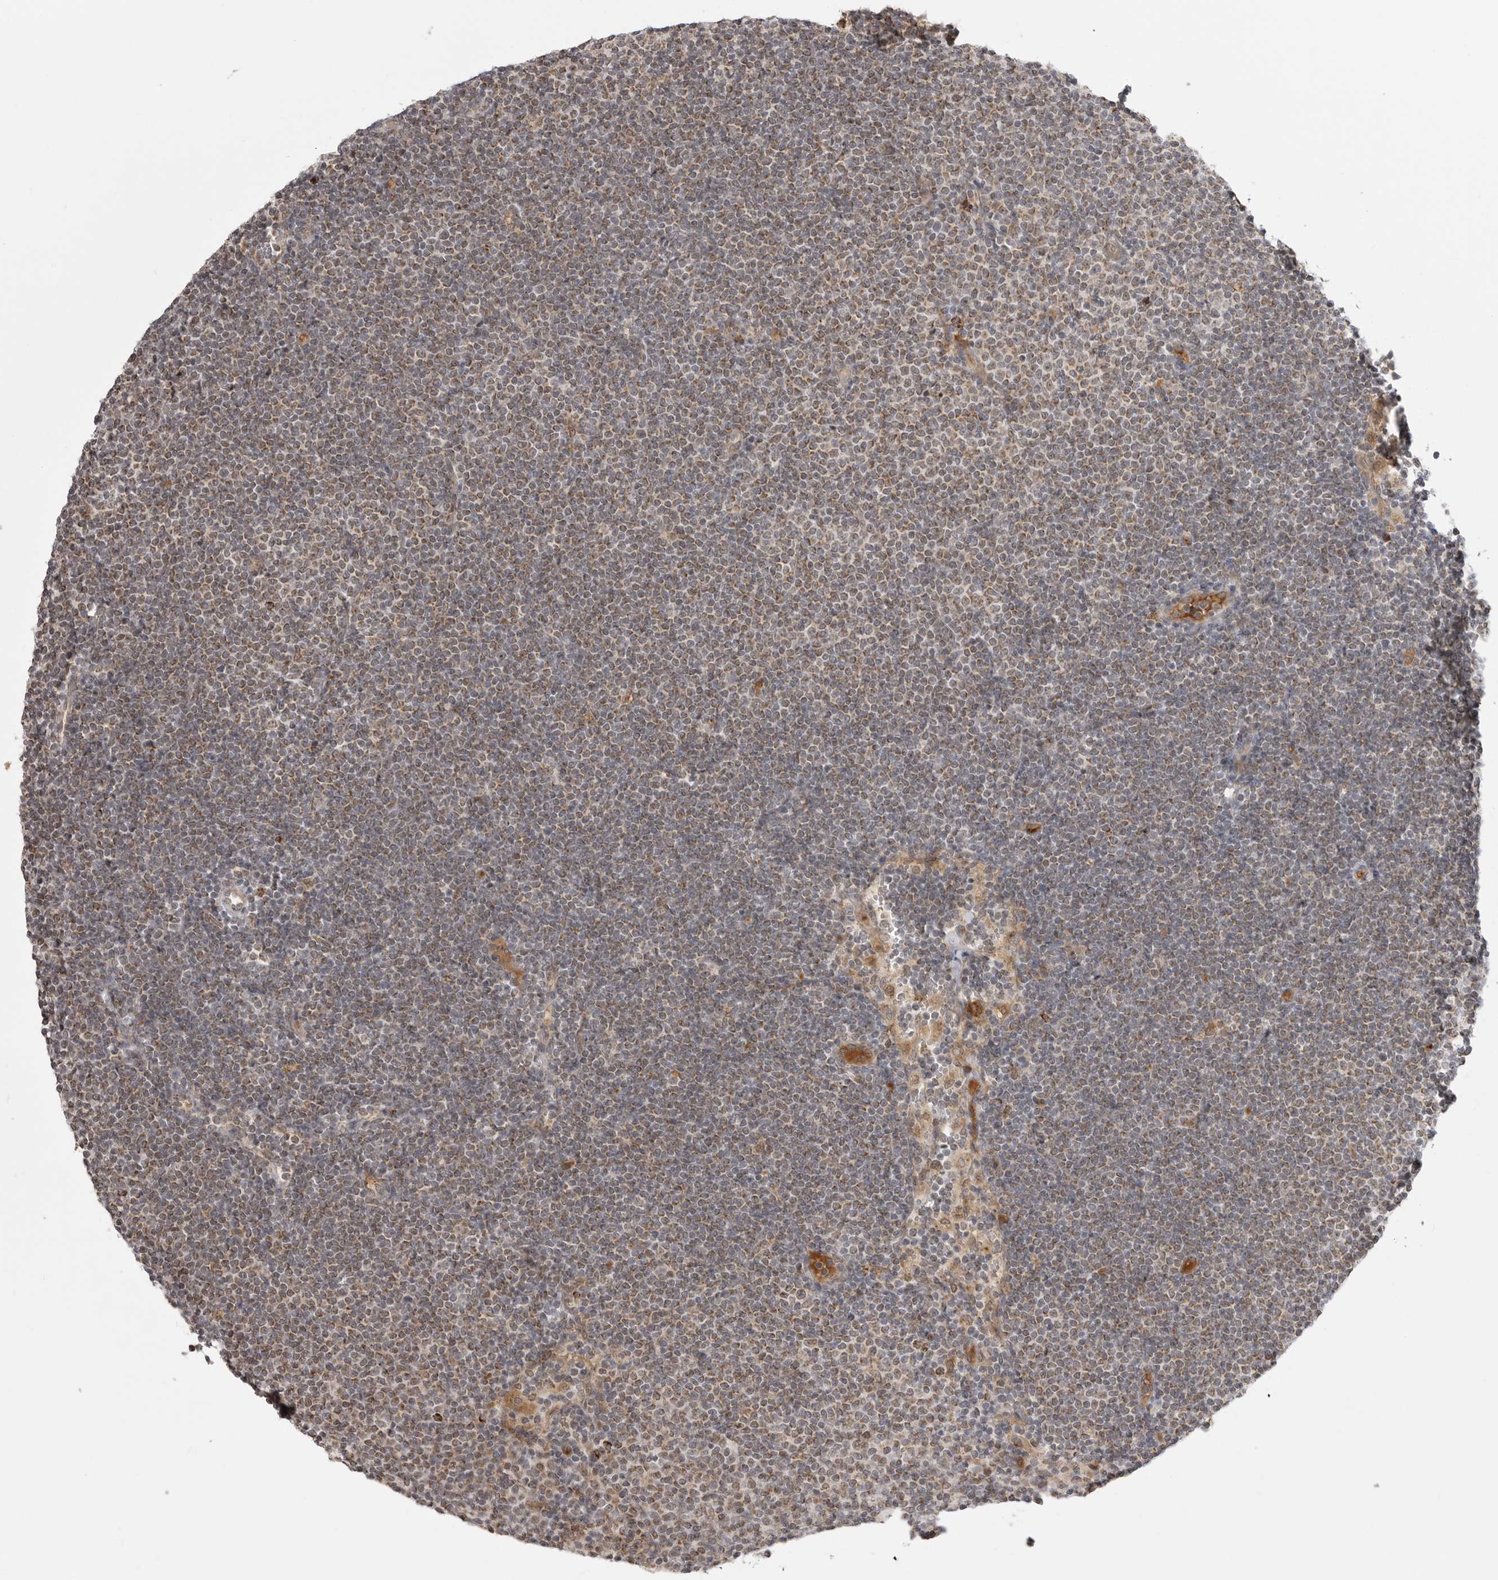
{"staining": {"intensity": "moderate", "quantity": "25%-75%", "location": "cytoplasmic/membranous"}, "tissue": "lymphoma", "cell_type": "Tumor cells", "image_type": "cancer", "snomed": [{"axis": "morphology", "description": "Malignant lymphoma, non-Hodgkin's type, Low grade"}, {"axis": "topography", "description": "Lymph node"}], "caption": "IHC of human lymphoma exhibits medium levels of moderate cytoplasmic/membranous expression in about 25%-75% of tumor cells.", "gene": "KALRN", "patient": {"sex": "female", "age": 53}}